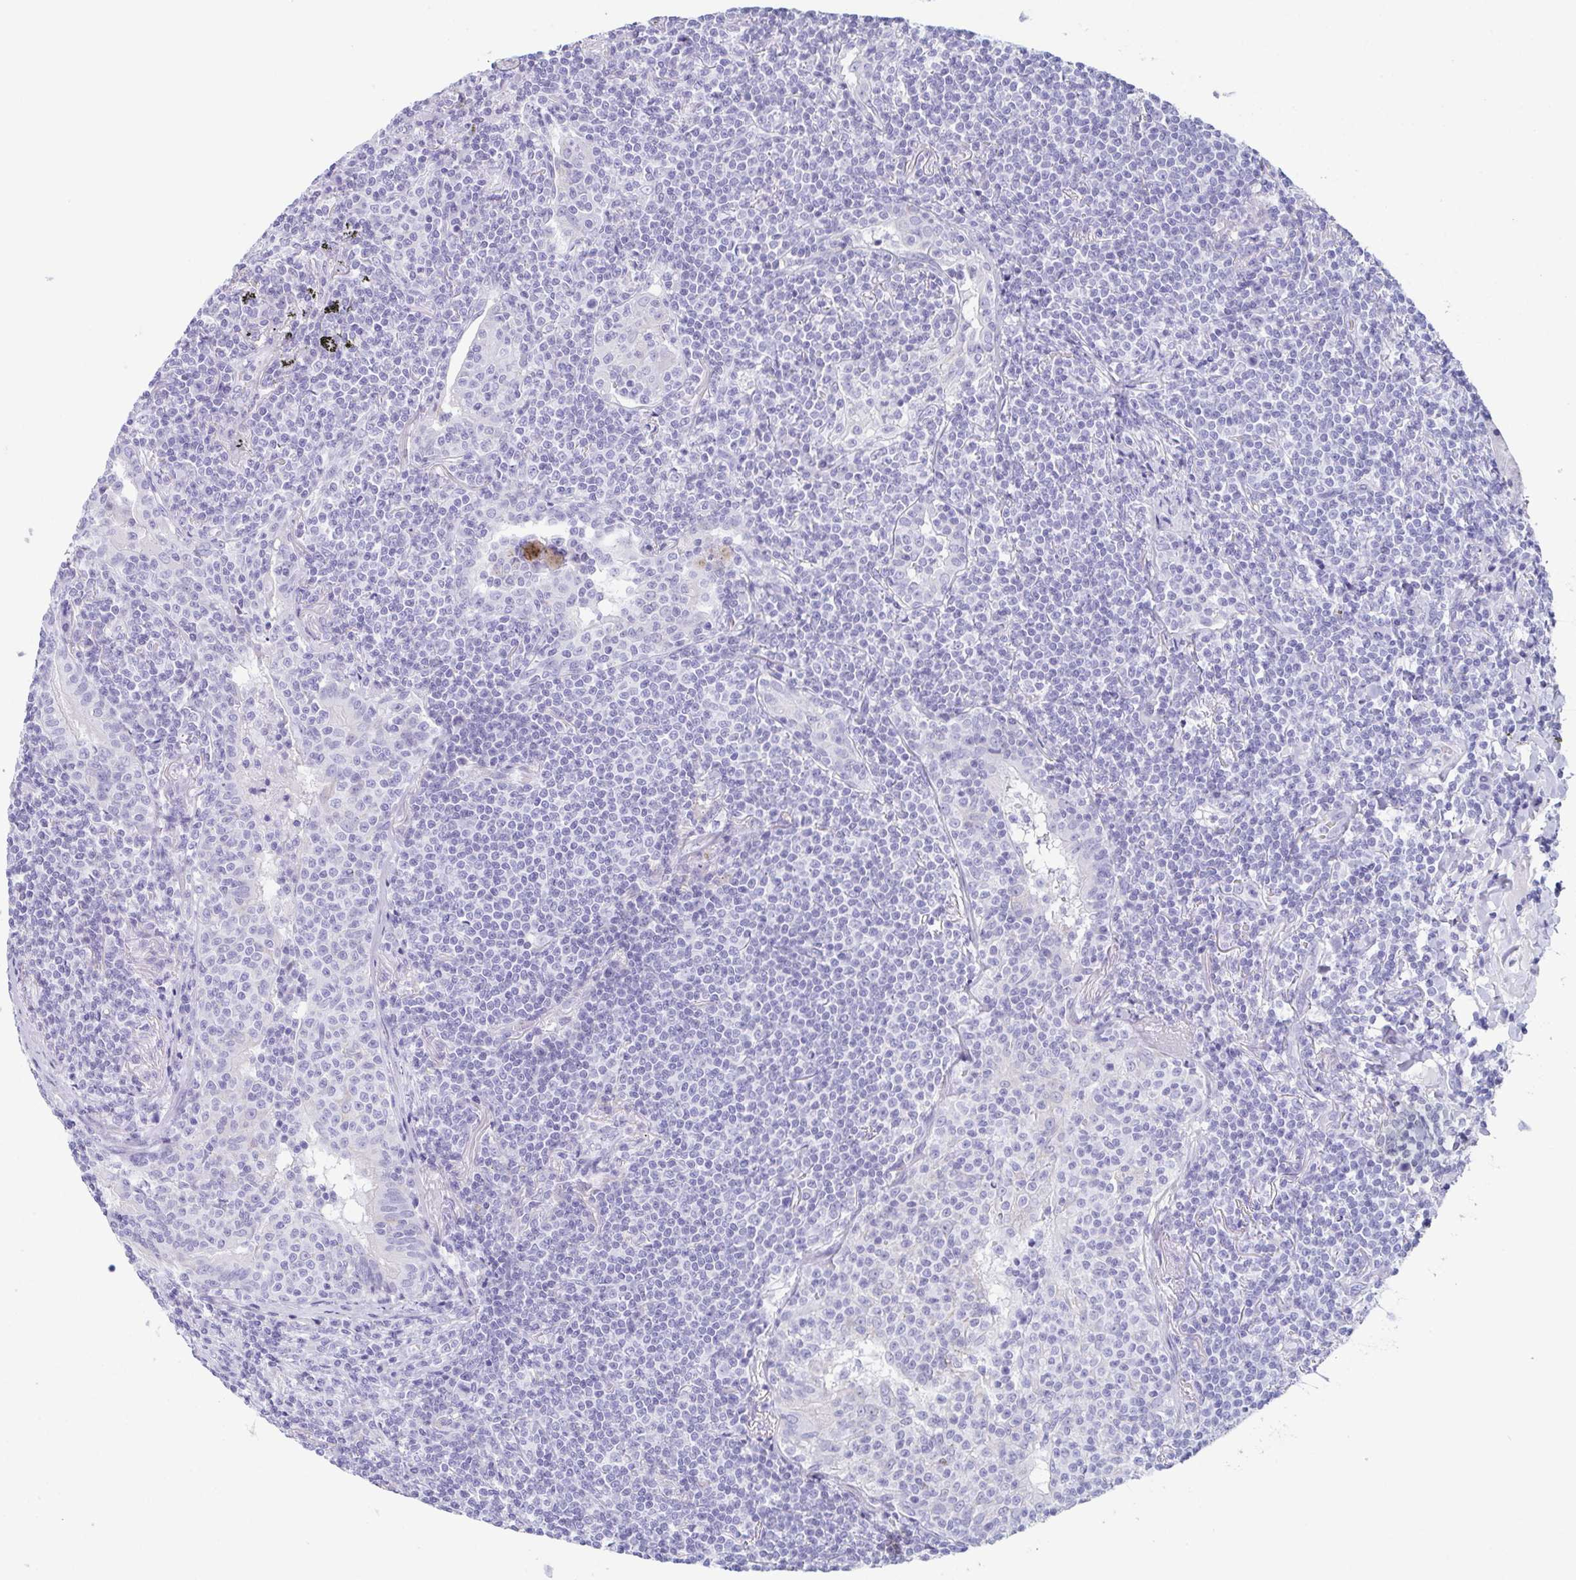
{"staining": {"intensity": "negative", "quantity": "none", "location": "none"}, "tissue": "lymphoma", "cell_type": "Tumor cells", "image_type": "cancer", "snomed": [{"axis": "morphology", "description": "Malignant lymphoma, non-Hodgkin's type, Low grade"}, {"axis": "topography", "description": "Lung"}], "caption": "IHC photomicrograph of low-grade malignant lymphoma, non-Hodgkin's type stained for a protein (brown), which exhibits no expression in tumor cells. (DAB IHC, high magnification).", "gene": "TEX19", "patient": {"sex": "female", "age": 71}}